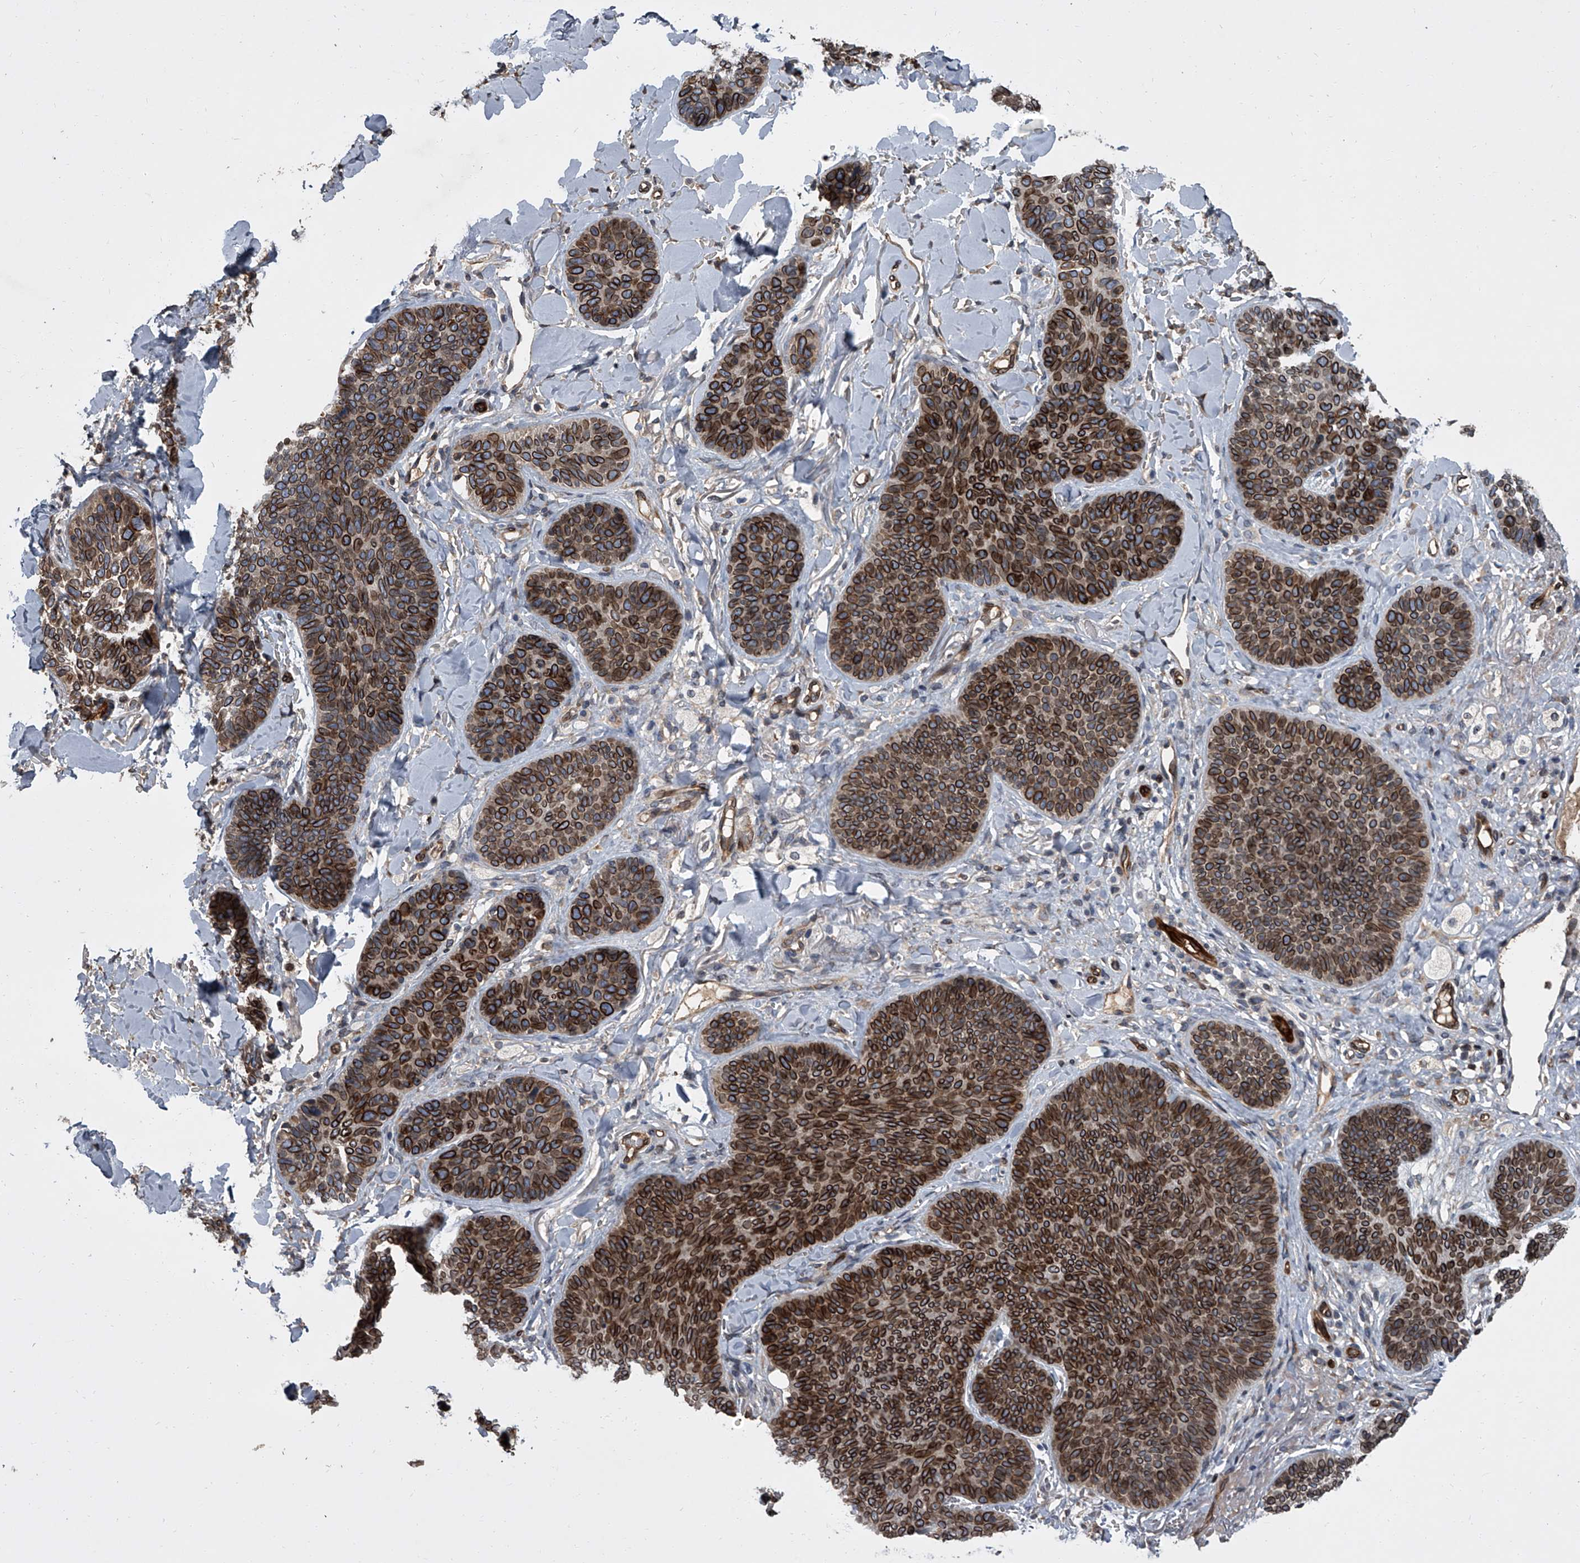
{"staining": {"intensity": "strong", "quantity": ">75%", "location": "cytoplasmic/membranous,nuclear"}, "tissue": "skin cancer", "cell_type": "Tumor cells", "image_type": "cancer", "snomed": [{"axis": "morphology", "description": "Basal cell carcinoma"}, {"axis": "topography", "description": "Skin"}], "caption": "A micrograph of skin cancer (basal cell carcinoma) stained for a protein demonstrates strong cytoplasmic/membranous and nuclear brown staining in tumor cells.", "gene": "LRRC8C", "patient": {"sex": "male", "age": 85}}